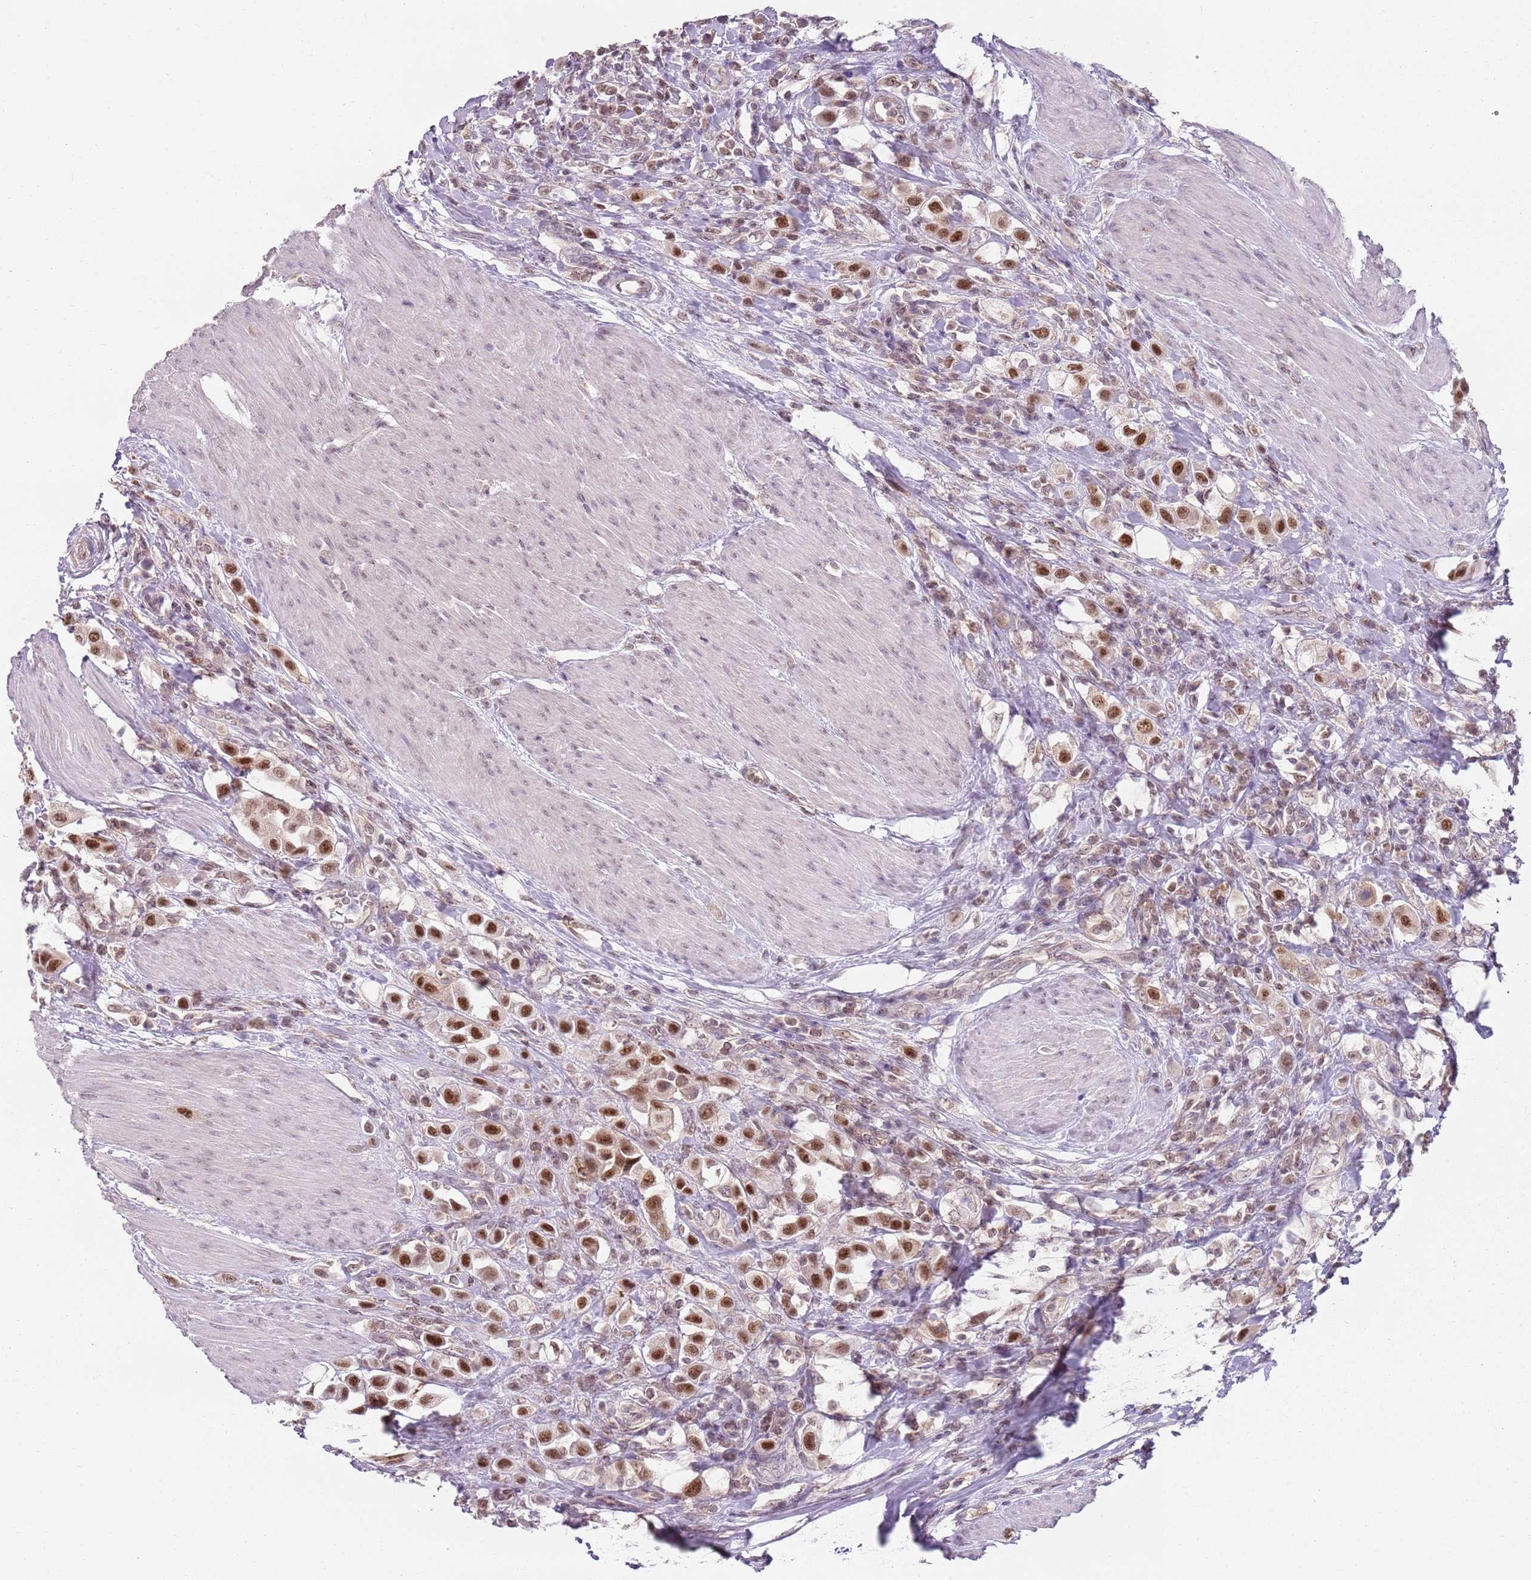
{"staining": {"intensity": "strong", "quantity": ">75%", "location": "nuclear"}, "tissue": "urothelial cancer", "cell_type": "Tumor cells", "image_type": "cancer", "snomed": [{"axis": "morphology", "description": "Urothelial carcinoma, High grade"}, {"axis": "topography", "description": "Urinary bladder"}], "caption": "Immunohistochemical staining of human urothelial cancer demonstrates high levels of strong nuclear expression in about >75% of tumor cells.", "gene": "SMARCAL1", "patient": {"sex": "male", "age": 50}}